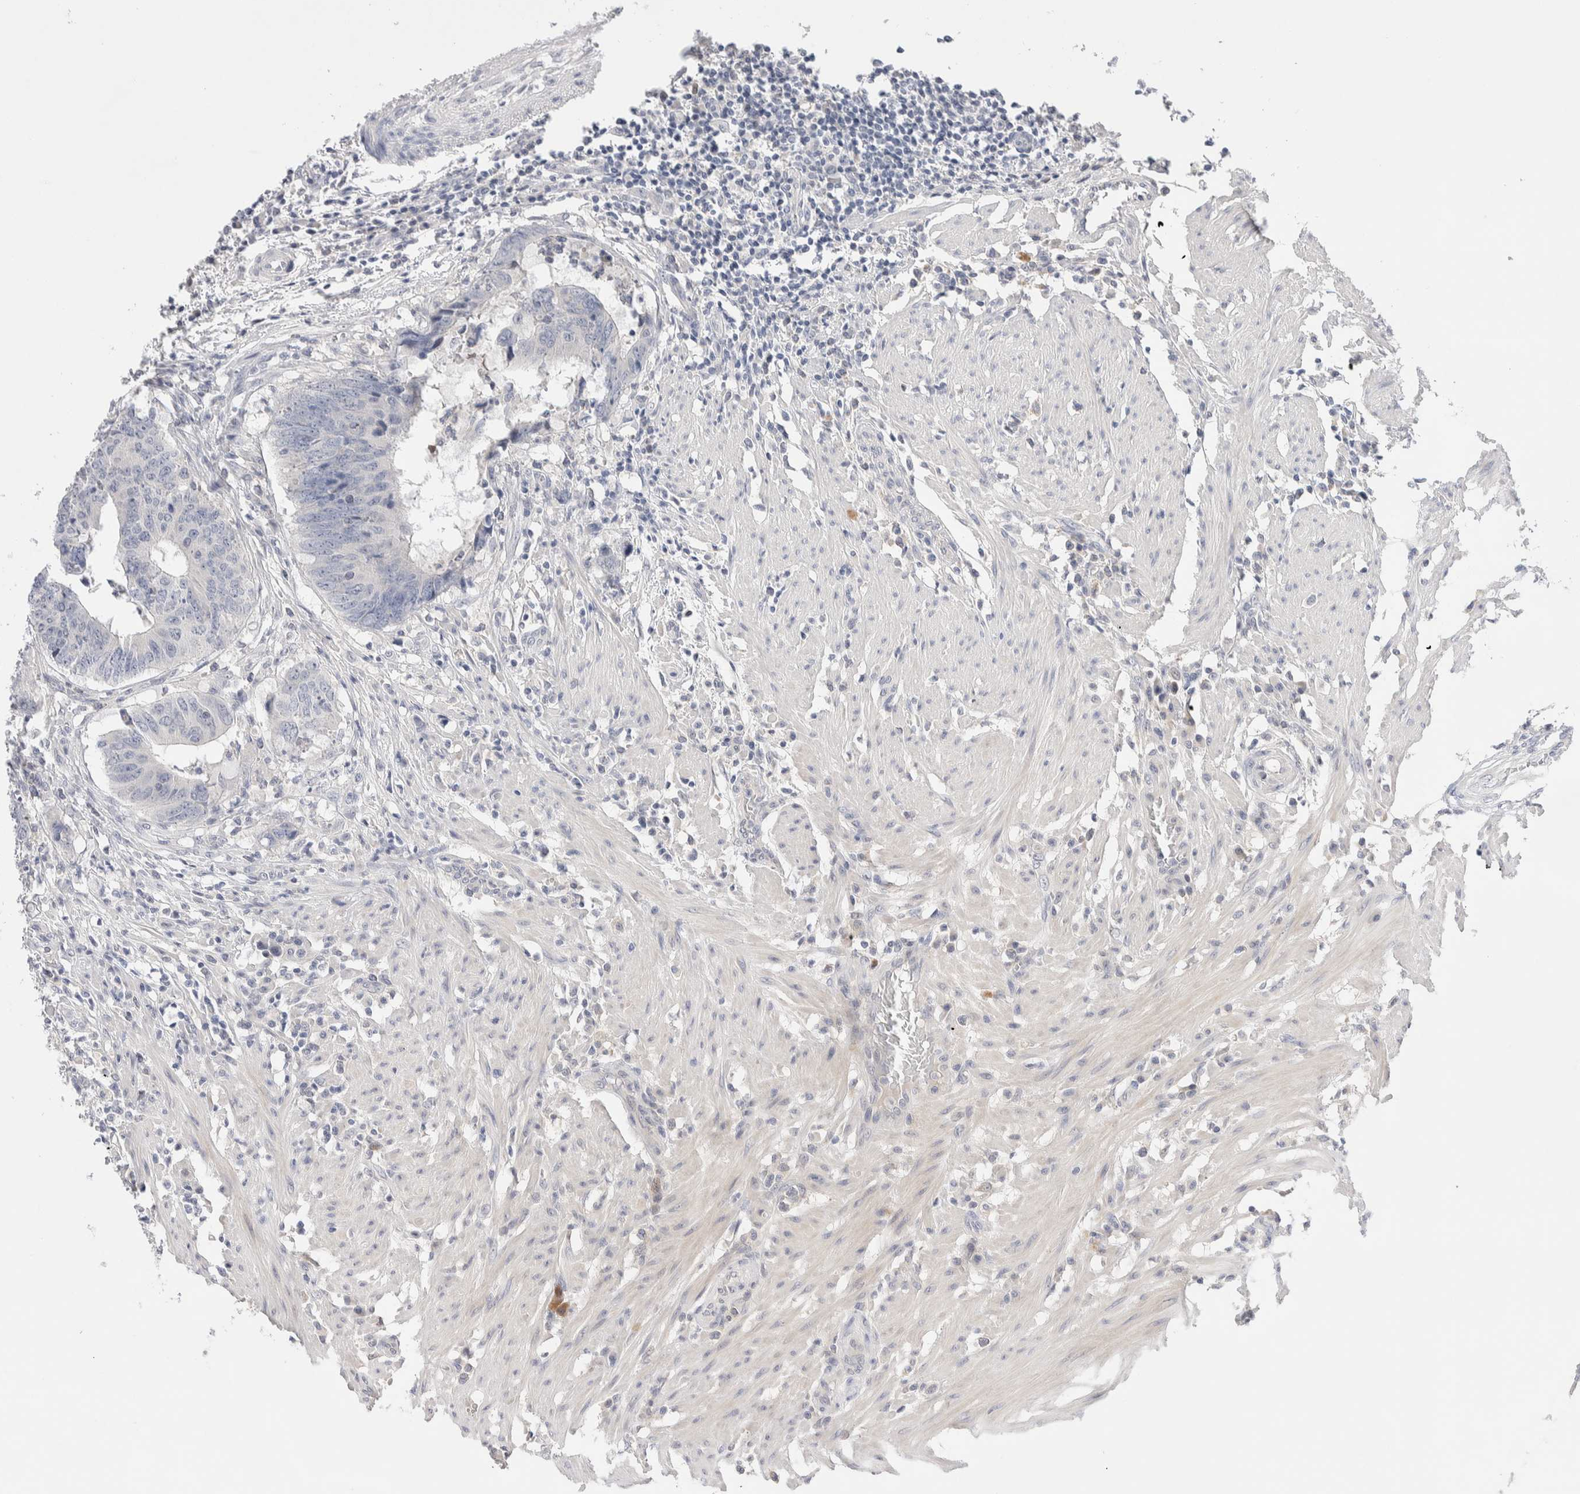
{"staining": {"intensity": "negative", "quantity": "none", "location": "none"}, "tissue": "colorectal cancer", "cell_type": "Tumor cells", "image_type": "cancer", "snomed": [{"axis": "morphology", "description": "Adenocarcinoma, NOS"}, {"axis": "topography", "description": "Colon"}], "caption": "A histopathology image of colorectal adenocarcinoma stained for a protein demonstrates no brown staining in tumor cells.", "gene": "DNAJB6", "patient": {"sex": "male", "age": 56}}